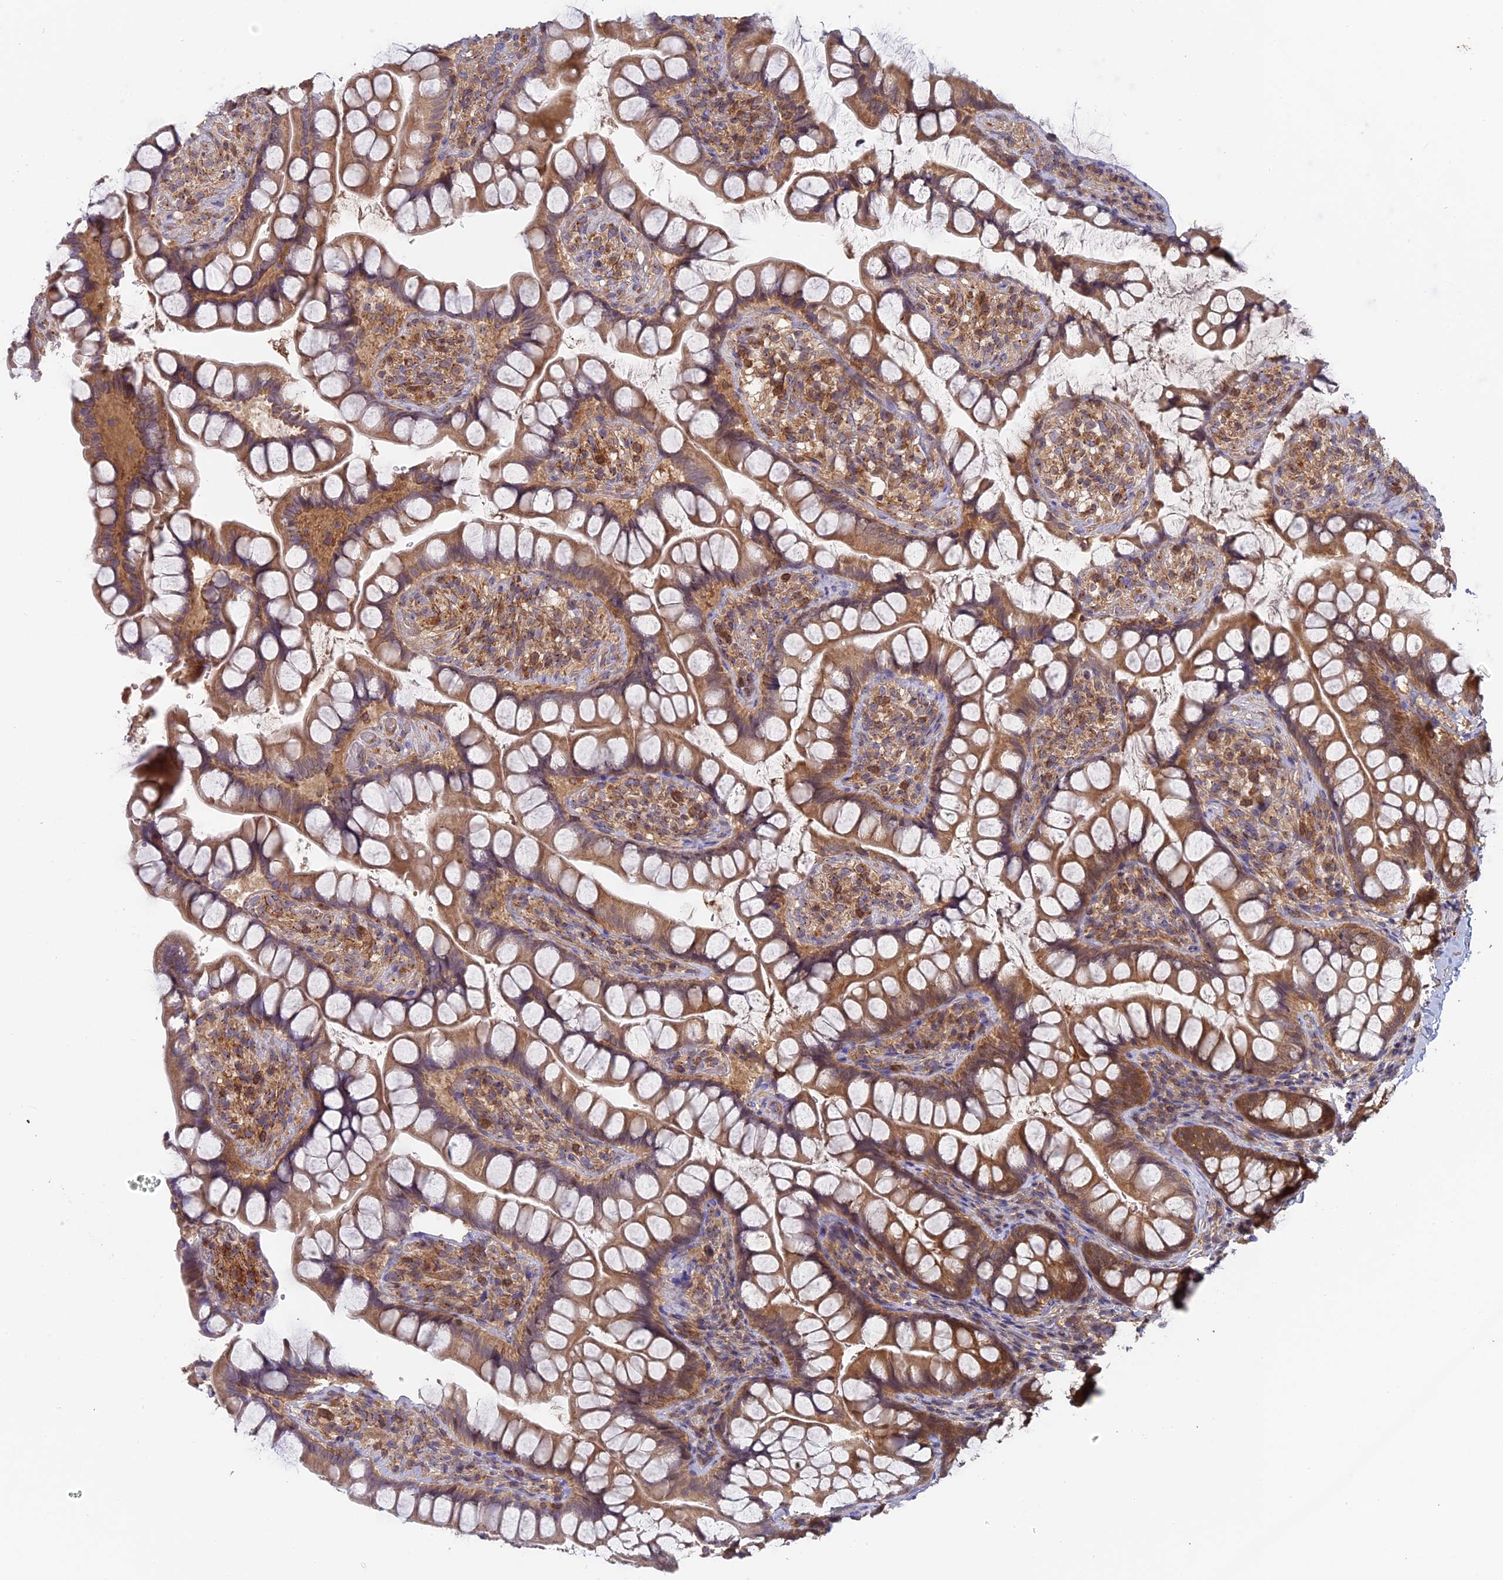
{"staining": {"intensity": "moderate", "quantity": ">75%", "location": "cytoplasmic/membranous"}, "tissue": "small intestine", "cell_type": "Glandular cells", "image_type": "normal", "snomed": [{"axis": "morphology", "description": "Normal tissue, NOS"}, {"axis": "topography", "description": "Small intestine"}], "caption": "IHC (DAB (3,3'-diaminobenzidine)) staining of benign small intestine displays moderate cytoplasmic/membranous protein expression in approximately >75% of glandular cells.", "gene": "RPIA", "patient": {"sex": "male", "age": 70}}